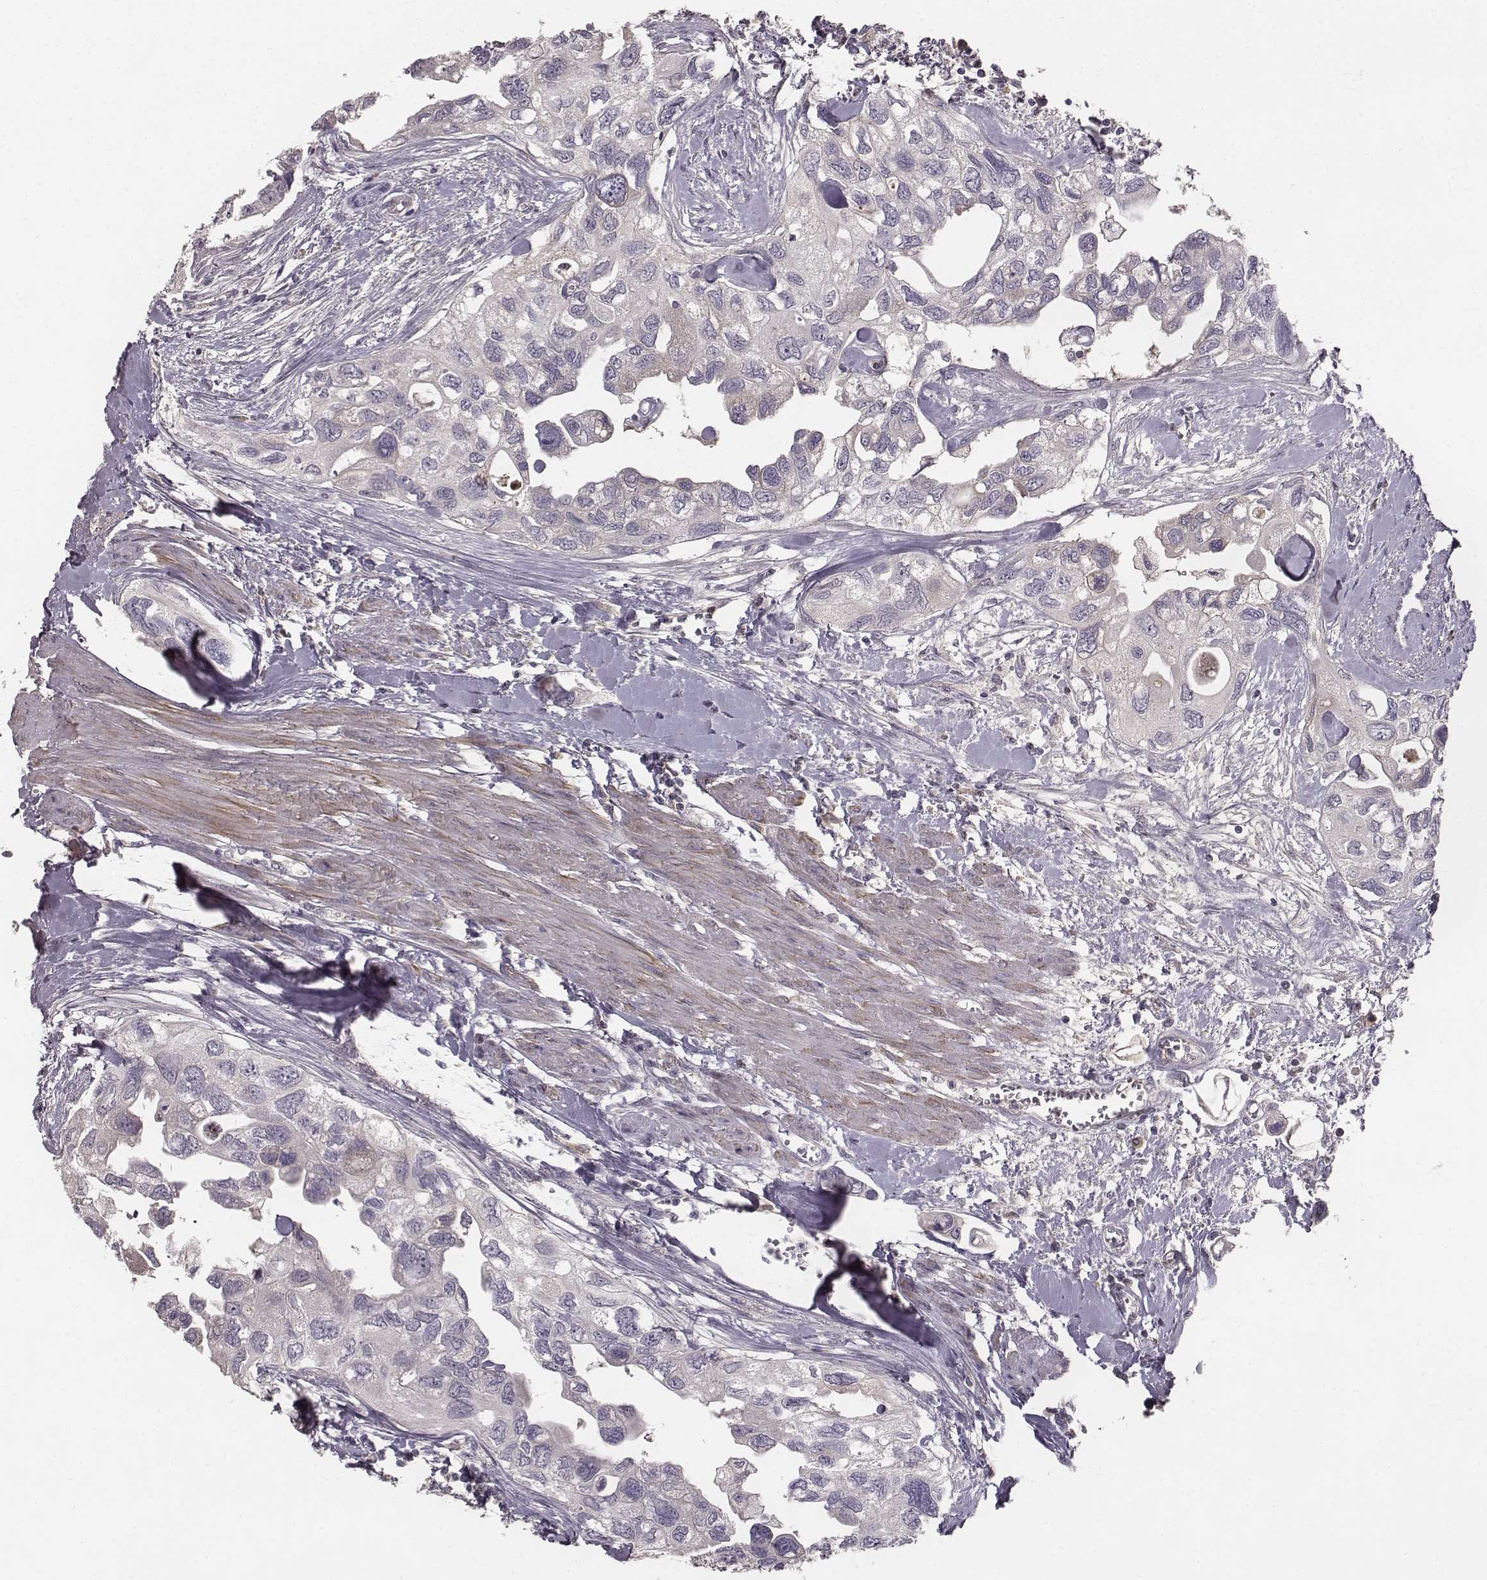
{"staining": {"intensity": "negative", "quantity": "none", "location": "none"}, "tissue": "urothelial cancer", "cell_type": "Tumor cells", "image_type": "cancer", "snomed": [{"axis": "morphology", "description": "Urothelial carcinoma, High grade"}, {"axis": "topography", "description": "Urinary bladder"}], "caption": "A histopathology image of human high-grade urothelial carcinoma is negative for staining in tumor cells.", "gene": "YJEFN3", "patient": {"sex": "male", "age": 59}}